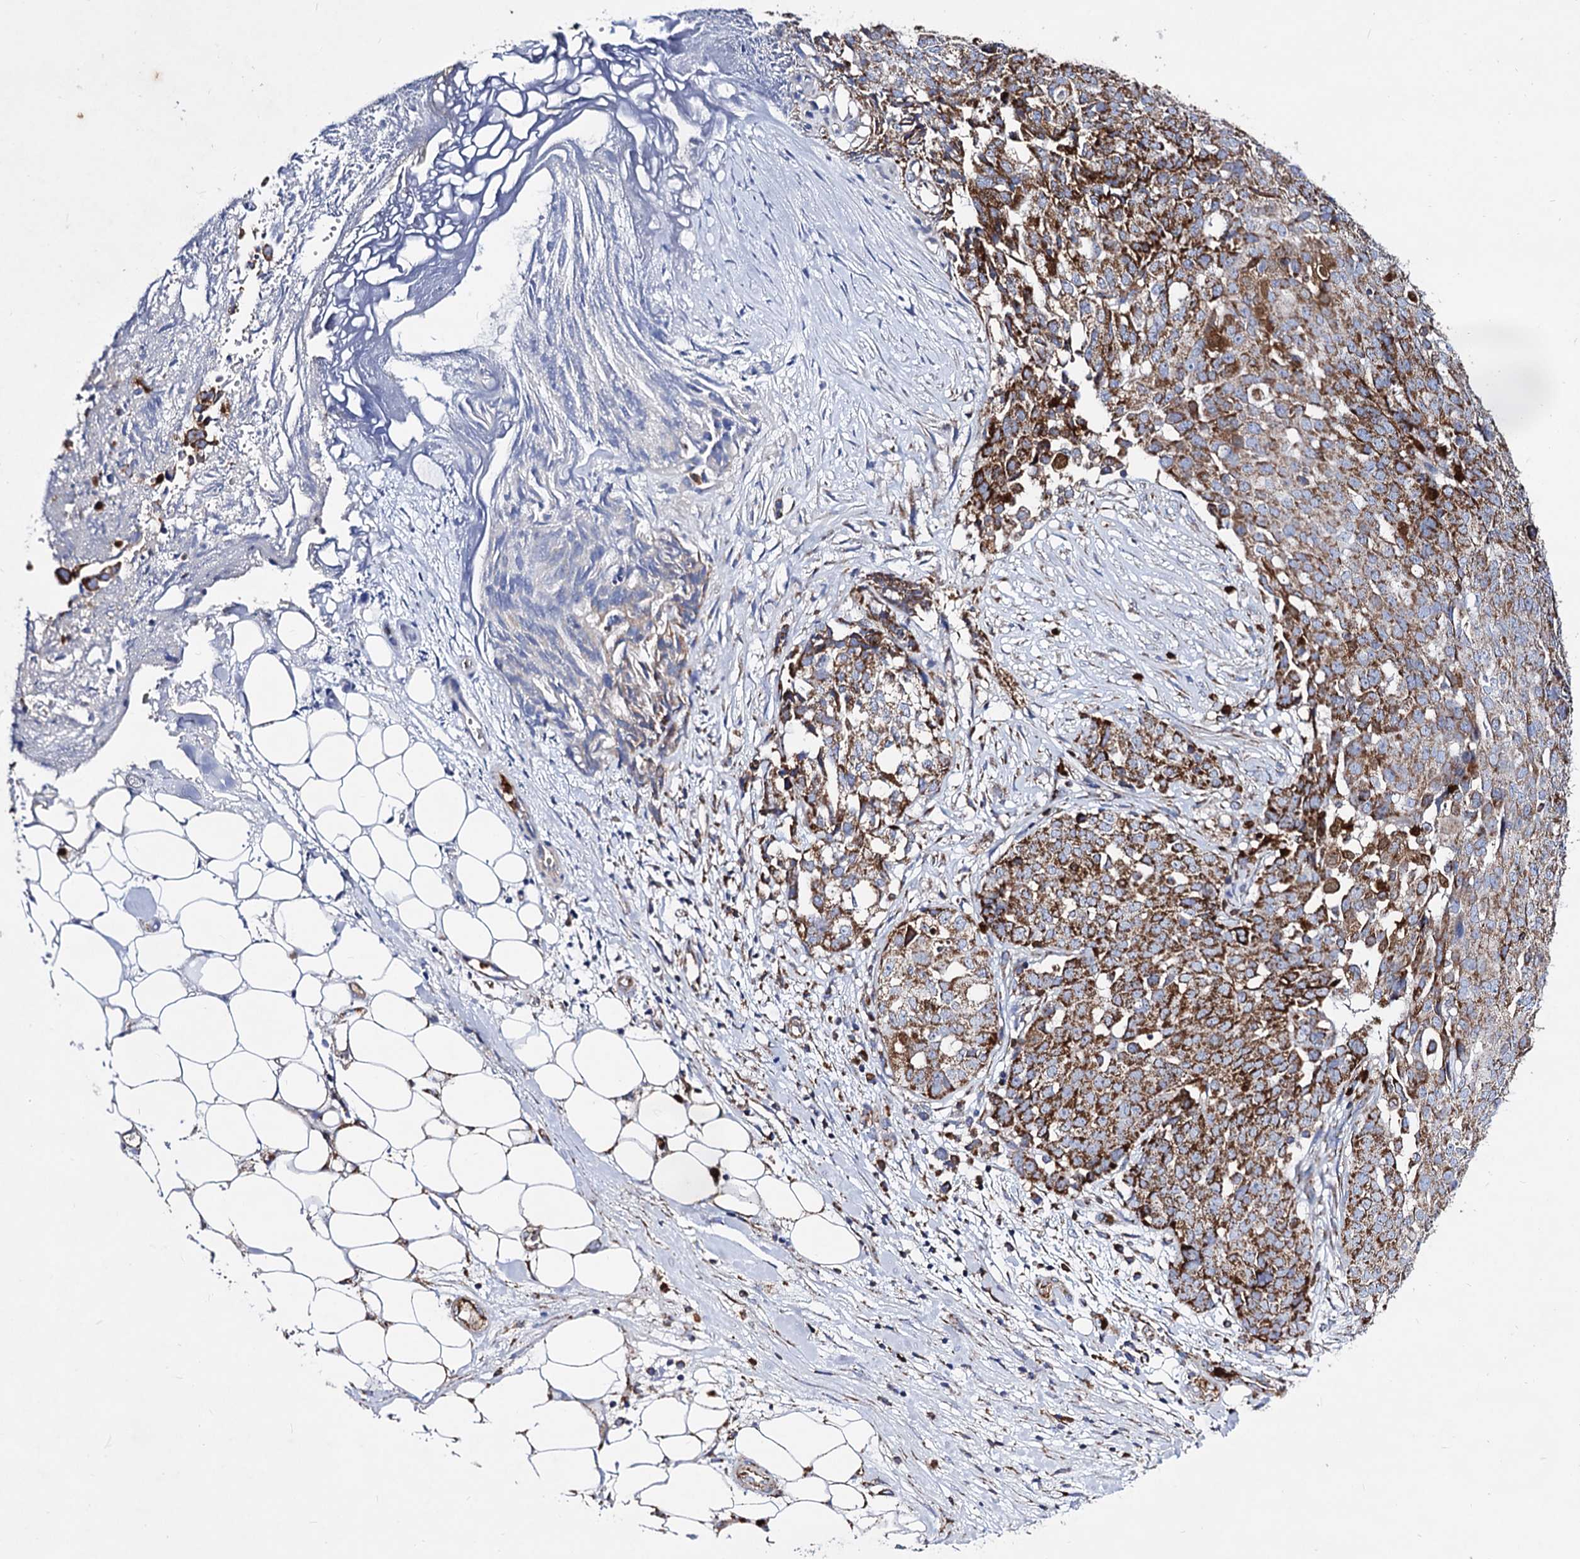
{"staining": {"intensity": "moderate", "quantity": ">75%", "location": "cytoplasmic/membranous"}, "tissue": "ovarian cancer", "cell_type": "Tumor cells", "image_type": "cancer", "snomed": [{"axis": "morphology", "description": "Cystadenocarcinoma, serous, NOS"}, {"axis": "topography", "description": "Soft tissue"}, {"axis": "topography", "description": "Ovary"}], "caption": "IHC staining of ovarian serous cystadenocarcinoma, which reveals medium levels of moderate cytoplasmic/membranous positivity in about >75% of tumor cells indicating moderate cytoplasmic/membranous protein staining. The staining was performed using DAB (brown) for protein detection and nuclei were counterstained in hematoxylin (blue).", "gene": "ACAD9", "patient": {"sex": "female", "age": 57}}